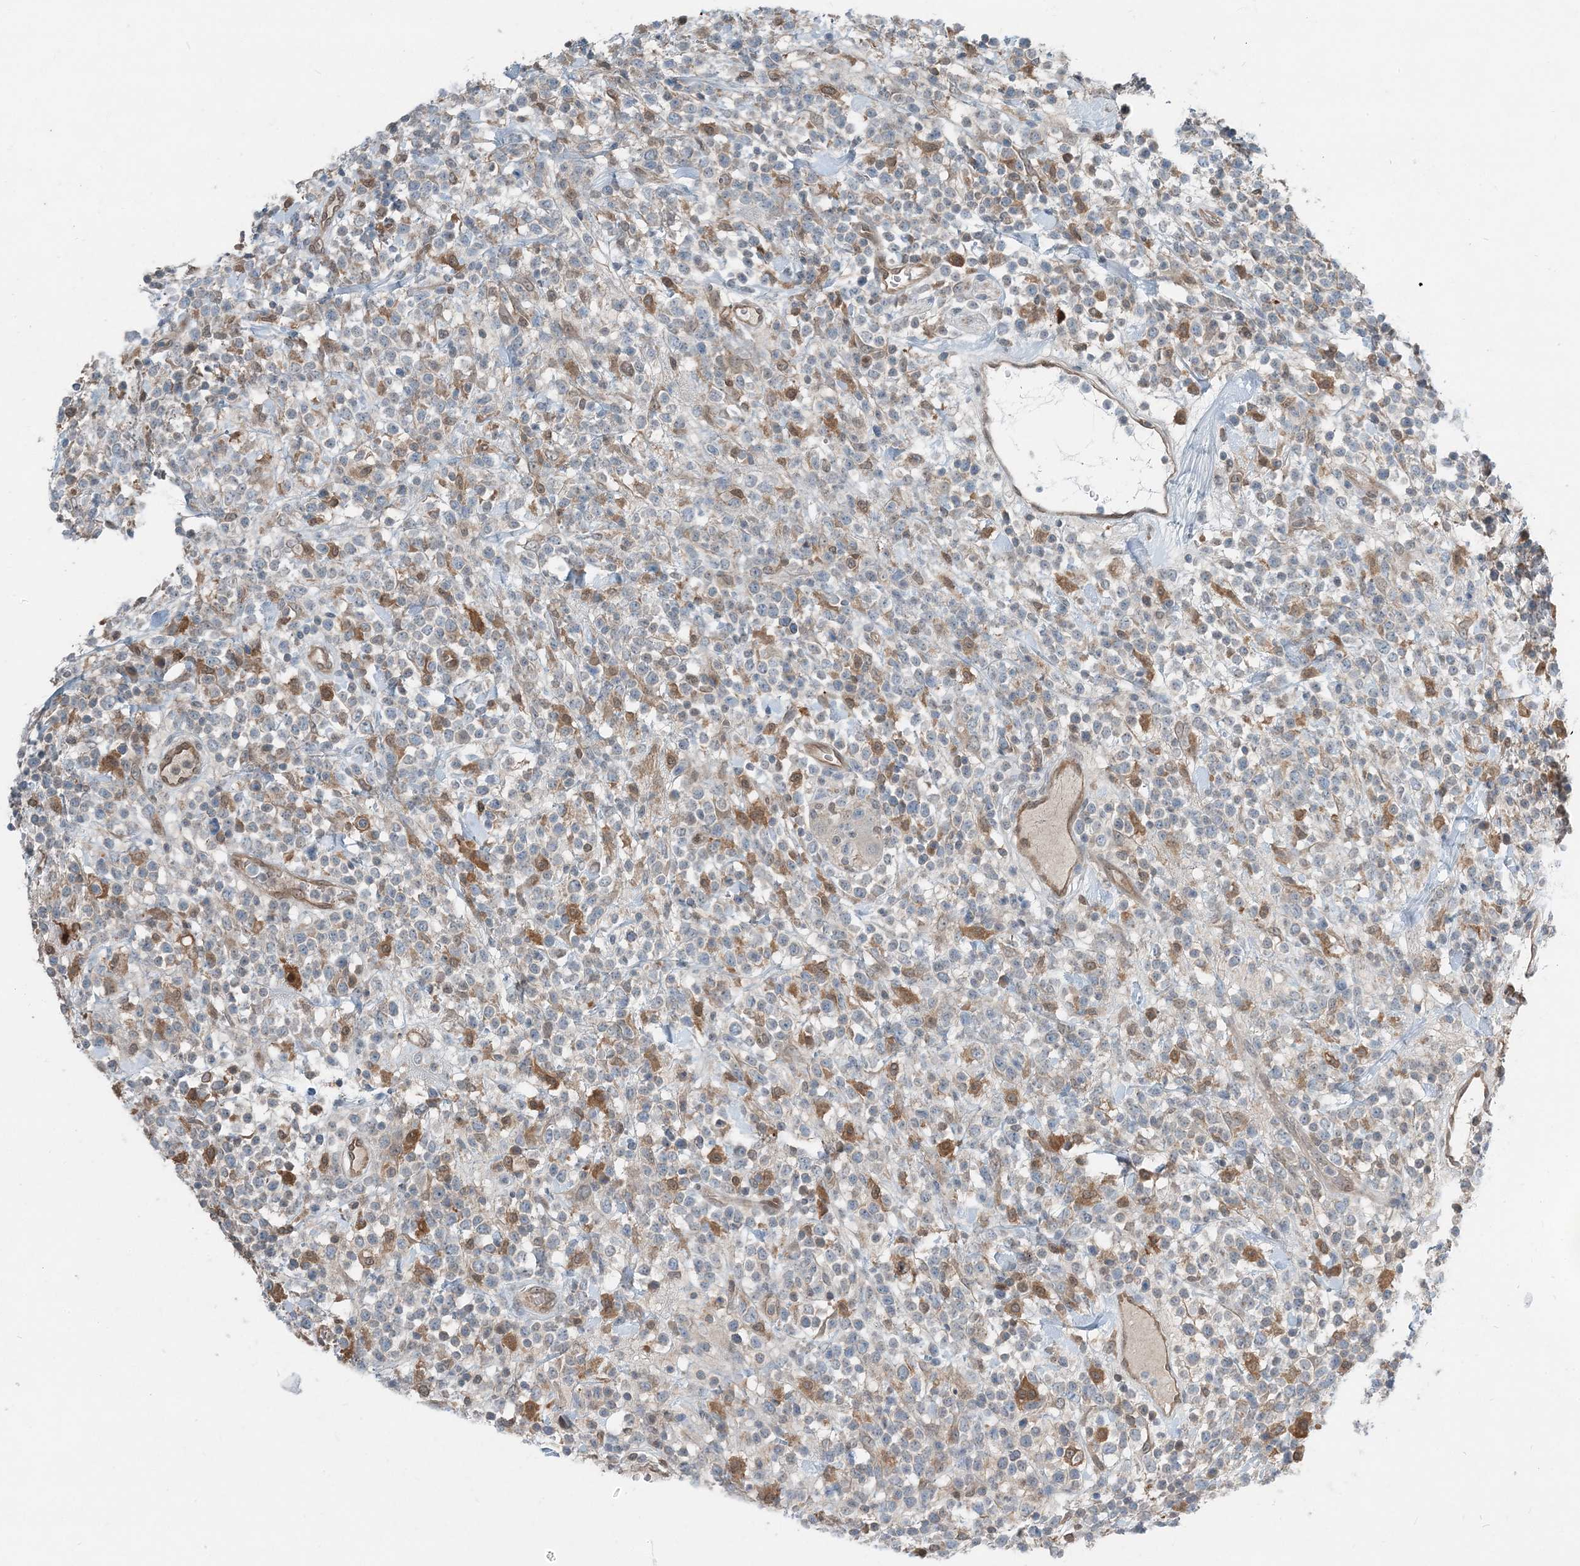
{"staining": {"intensity": "moderate", "quantity": "<25%", "location": "cytoplasmic/membranous"}, "tissue": "lymphoma", "cell_type": "Tumor cells", "image_type": "cancer", "snomed": [{"axis": "morphology", "description": "Malignant lymphoma, non-Hodgkin's type, High grade"}, {"axis": "topography", "description": "Colon"}], "caption": "Moderate cytoplasmic/membranous expression is present in approximately <25% of tumor cells in lymphoma.", "gene": "ARMH1", "patient": {"sex": "female", "age": 53}}